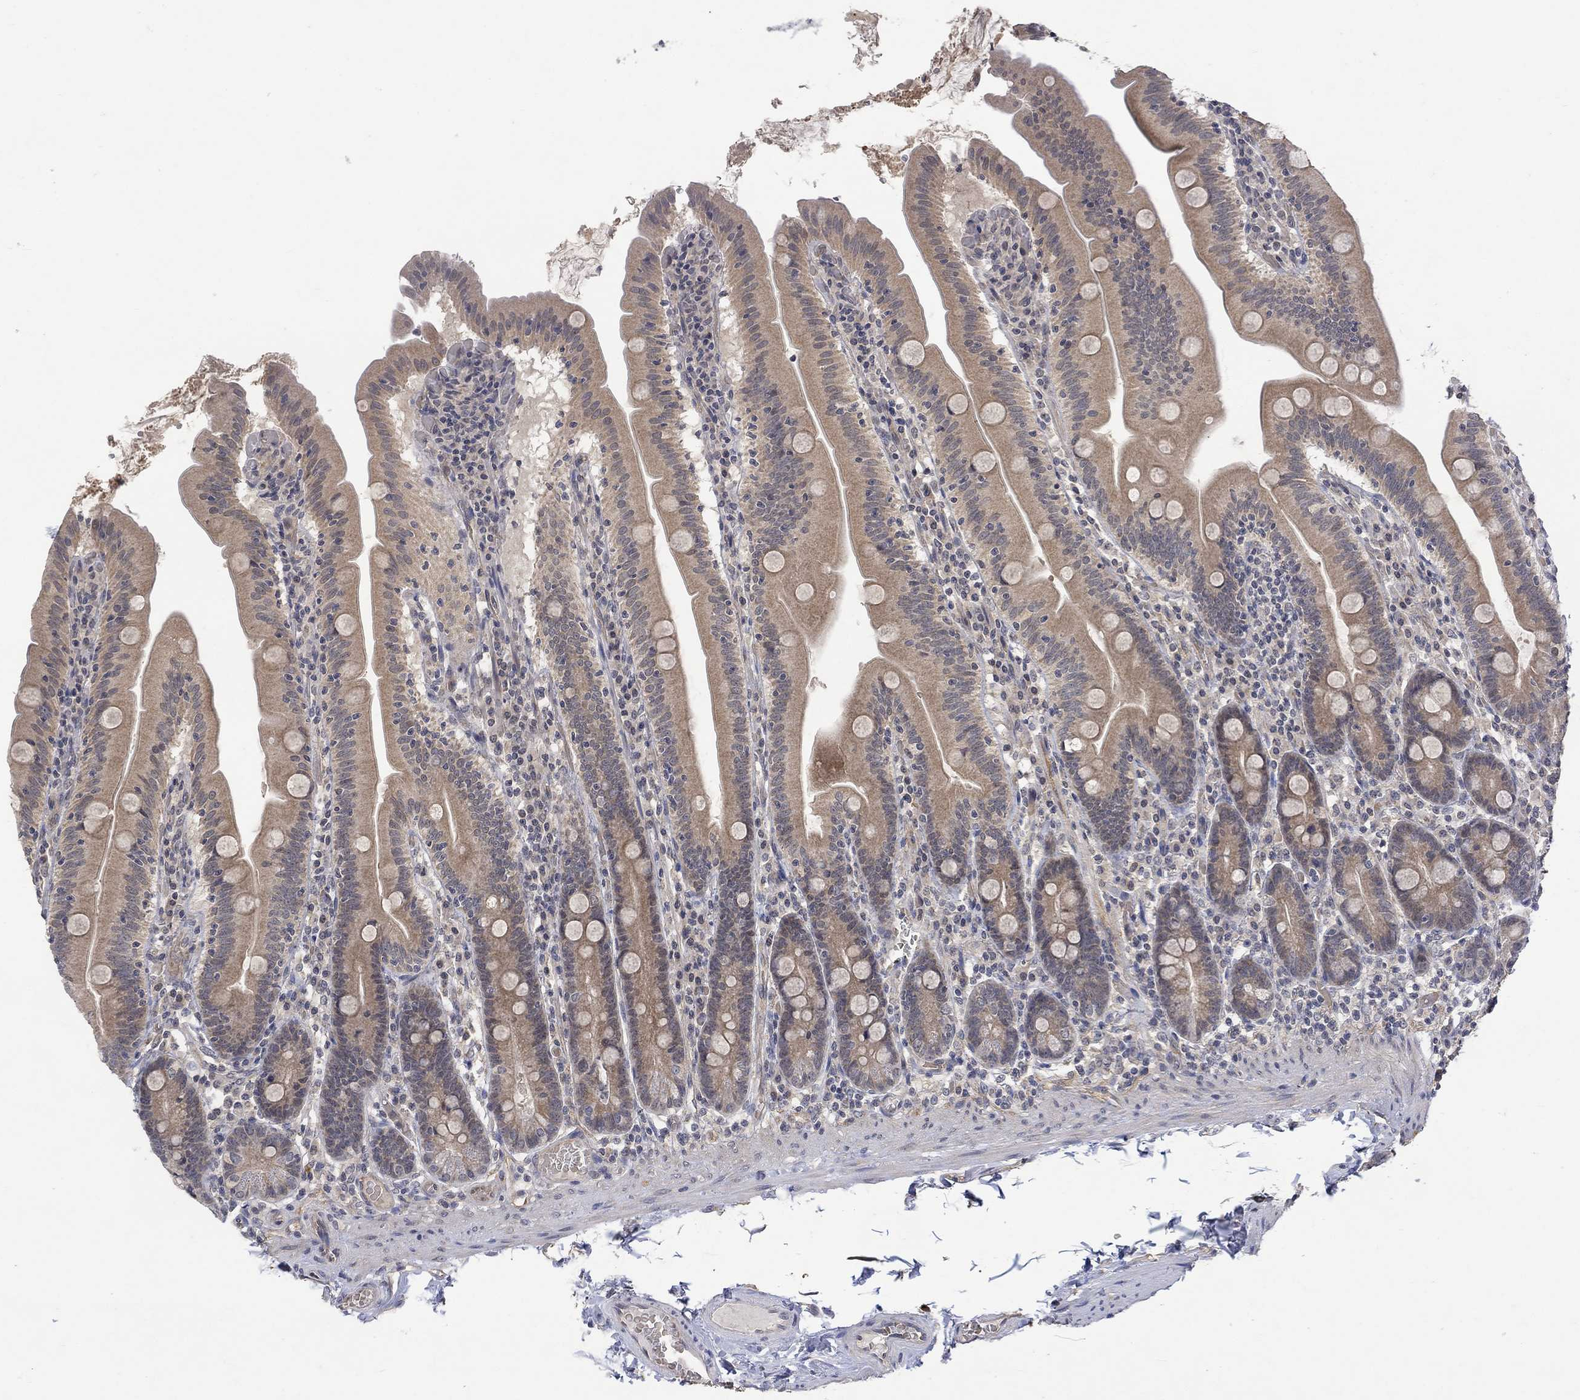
{"staining": {"intensity": "moderate", "quantity": ">75%", "location": "cytoplasmic/membranous"}, "tissue": "small intestine", "cell_type": "Glandular cells", "image_type": "normal", "snomed": [{"axis": "morphology", "description": "Normal tissue, NOS"}, {"axis": "topography", "description": "Small intestine"}], "caption": "Protein analysis of normal small intestine displays moderate cytoplasmic/membranous expression in about >75% of glandular cells. (Brightfield microscopy of DAB IHC at high magnification).", "gene": "GRIN2D", "patient": {"sex": "male", "age": 37}}